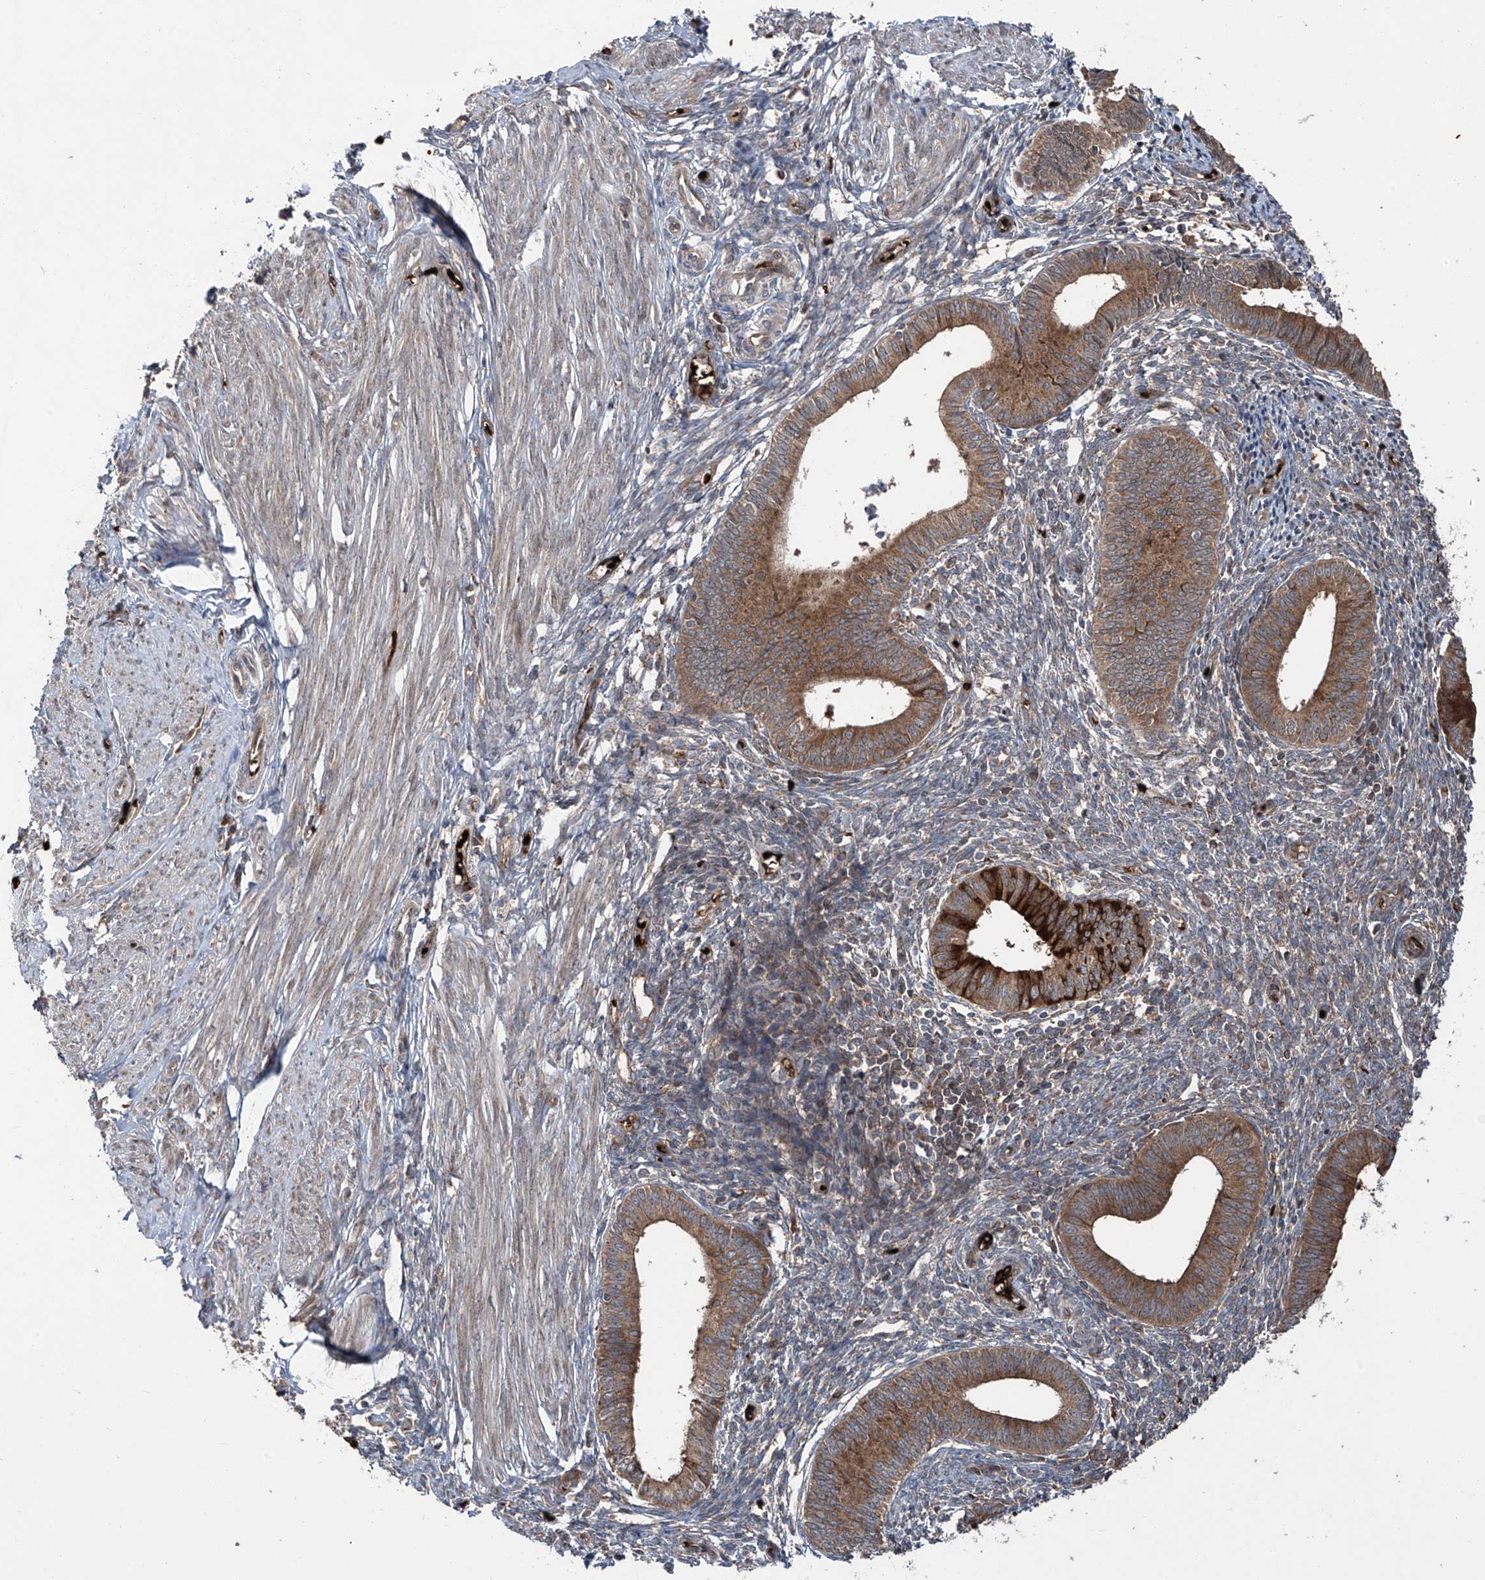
{"staining": {"intensity": "weak", "quantity": ">75%", "location": "cytoplasmic/membranous"}, "tissue": "endometrium", "cell_type": "Cells in endometrial stroma", "image_type": "normal", "snomed": [{"axis": "morphology", "description": "Normal tissue, NOS"}, {"axis": "topography", "description": "Endometrium"}], "caption": "Cells in endometrial stroma show low levels of weak cytoplasmic/membranous positivity in approximately >75% of cells in unremarkable human endometrium.", "gene": "ZDHHC9", "patient": {"sex": "female", "age": 46}}